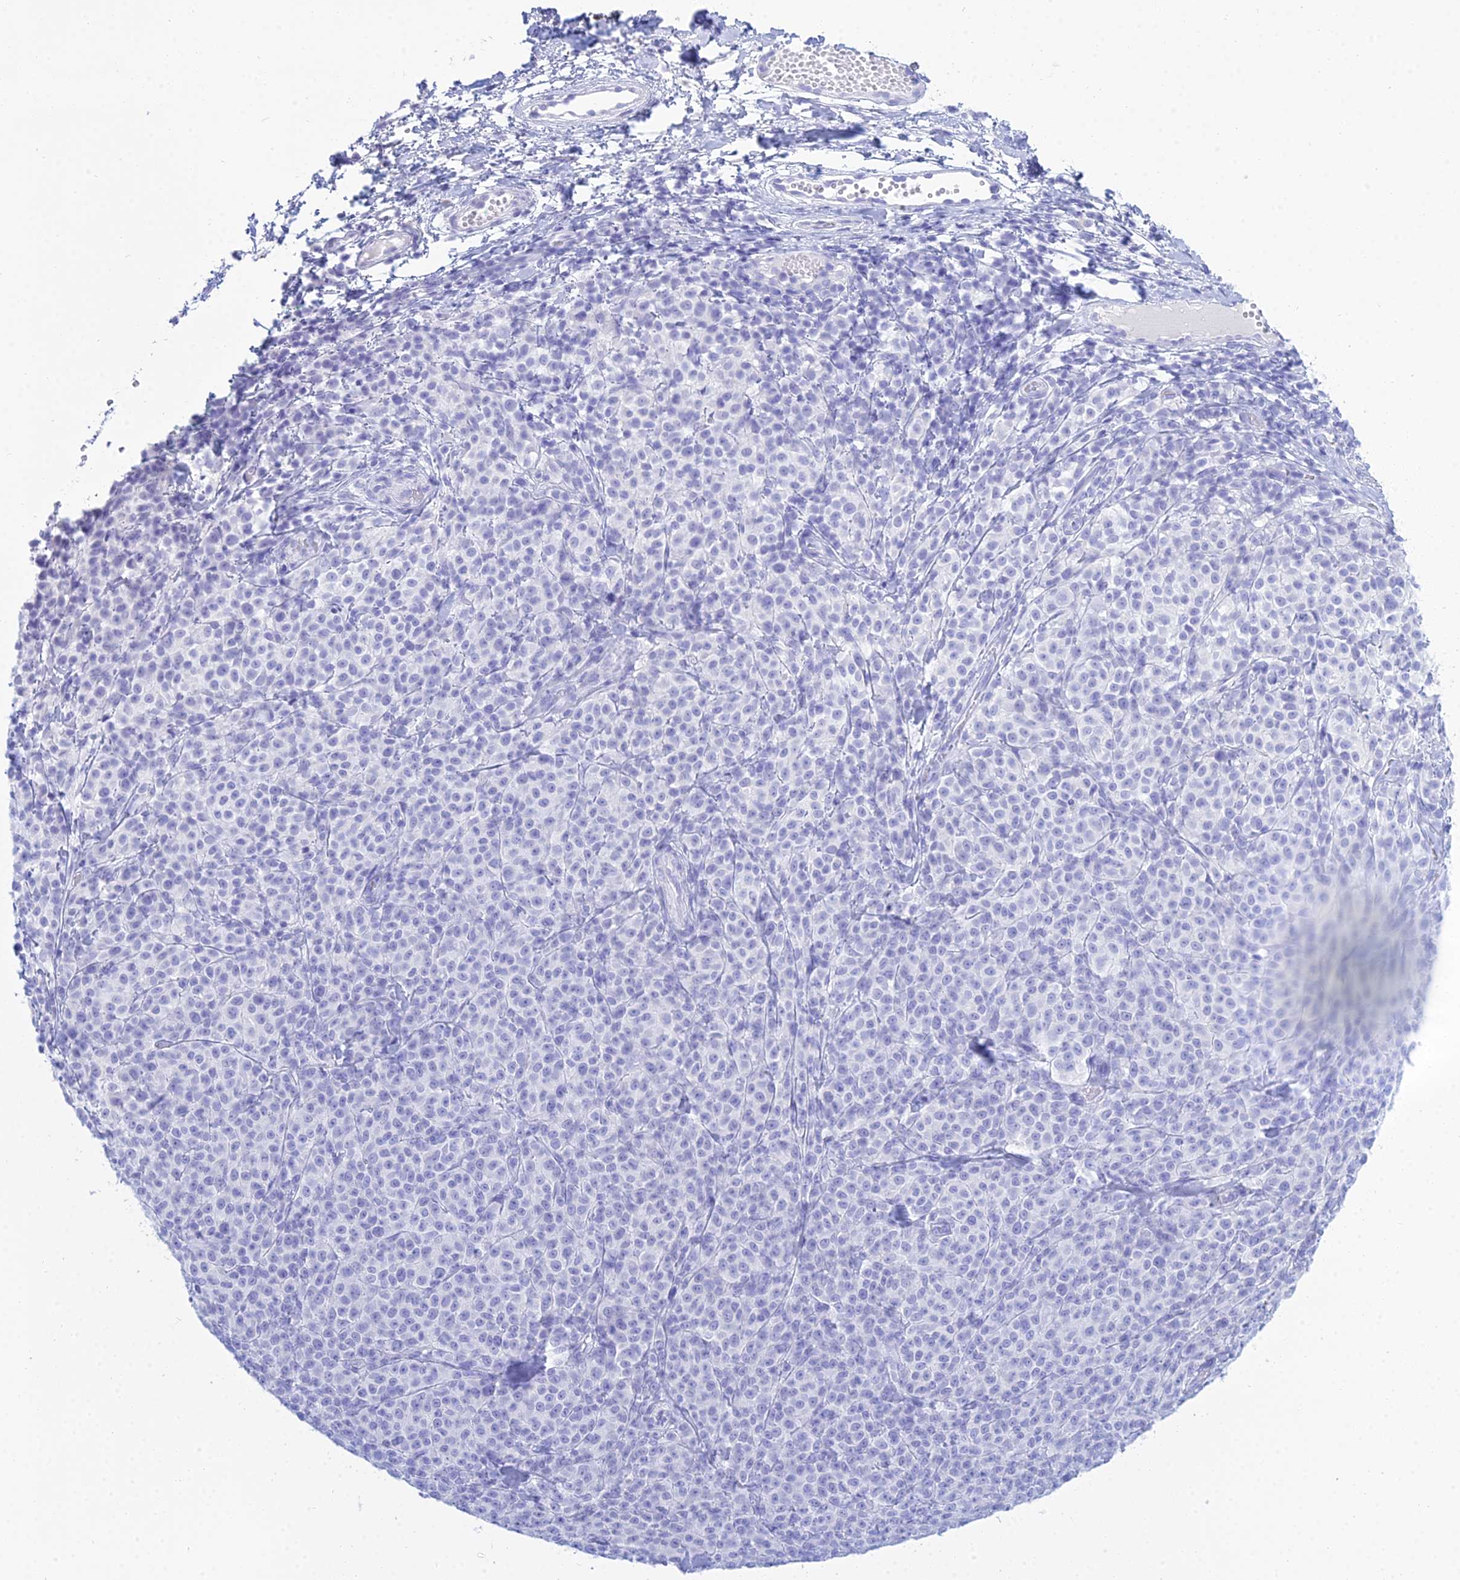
{"staining": {"intensity": "negative", "quantity": "none", "location": "none"}, "tissue": "melanoma", "cell_type": "Tumor cells", "image_type": "cancer", "snomed": [{"axis": "morphology", "description": "Normal tissue, NOS"}, {"axis": "morphology", "description": "Malignant melanoma, NOS"}, {"axis": "topography", "description": "Skin"}], "caption": "This is an IHC photomicrograph of human melanoma. There is no positivity in tumor cells.", "gene": "PATE4", "patient": {"sex": "female", "age": 34}}